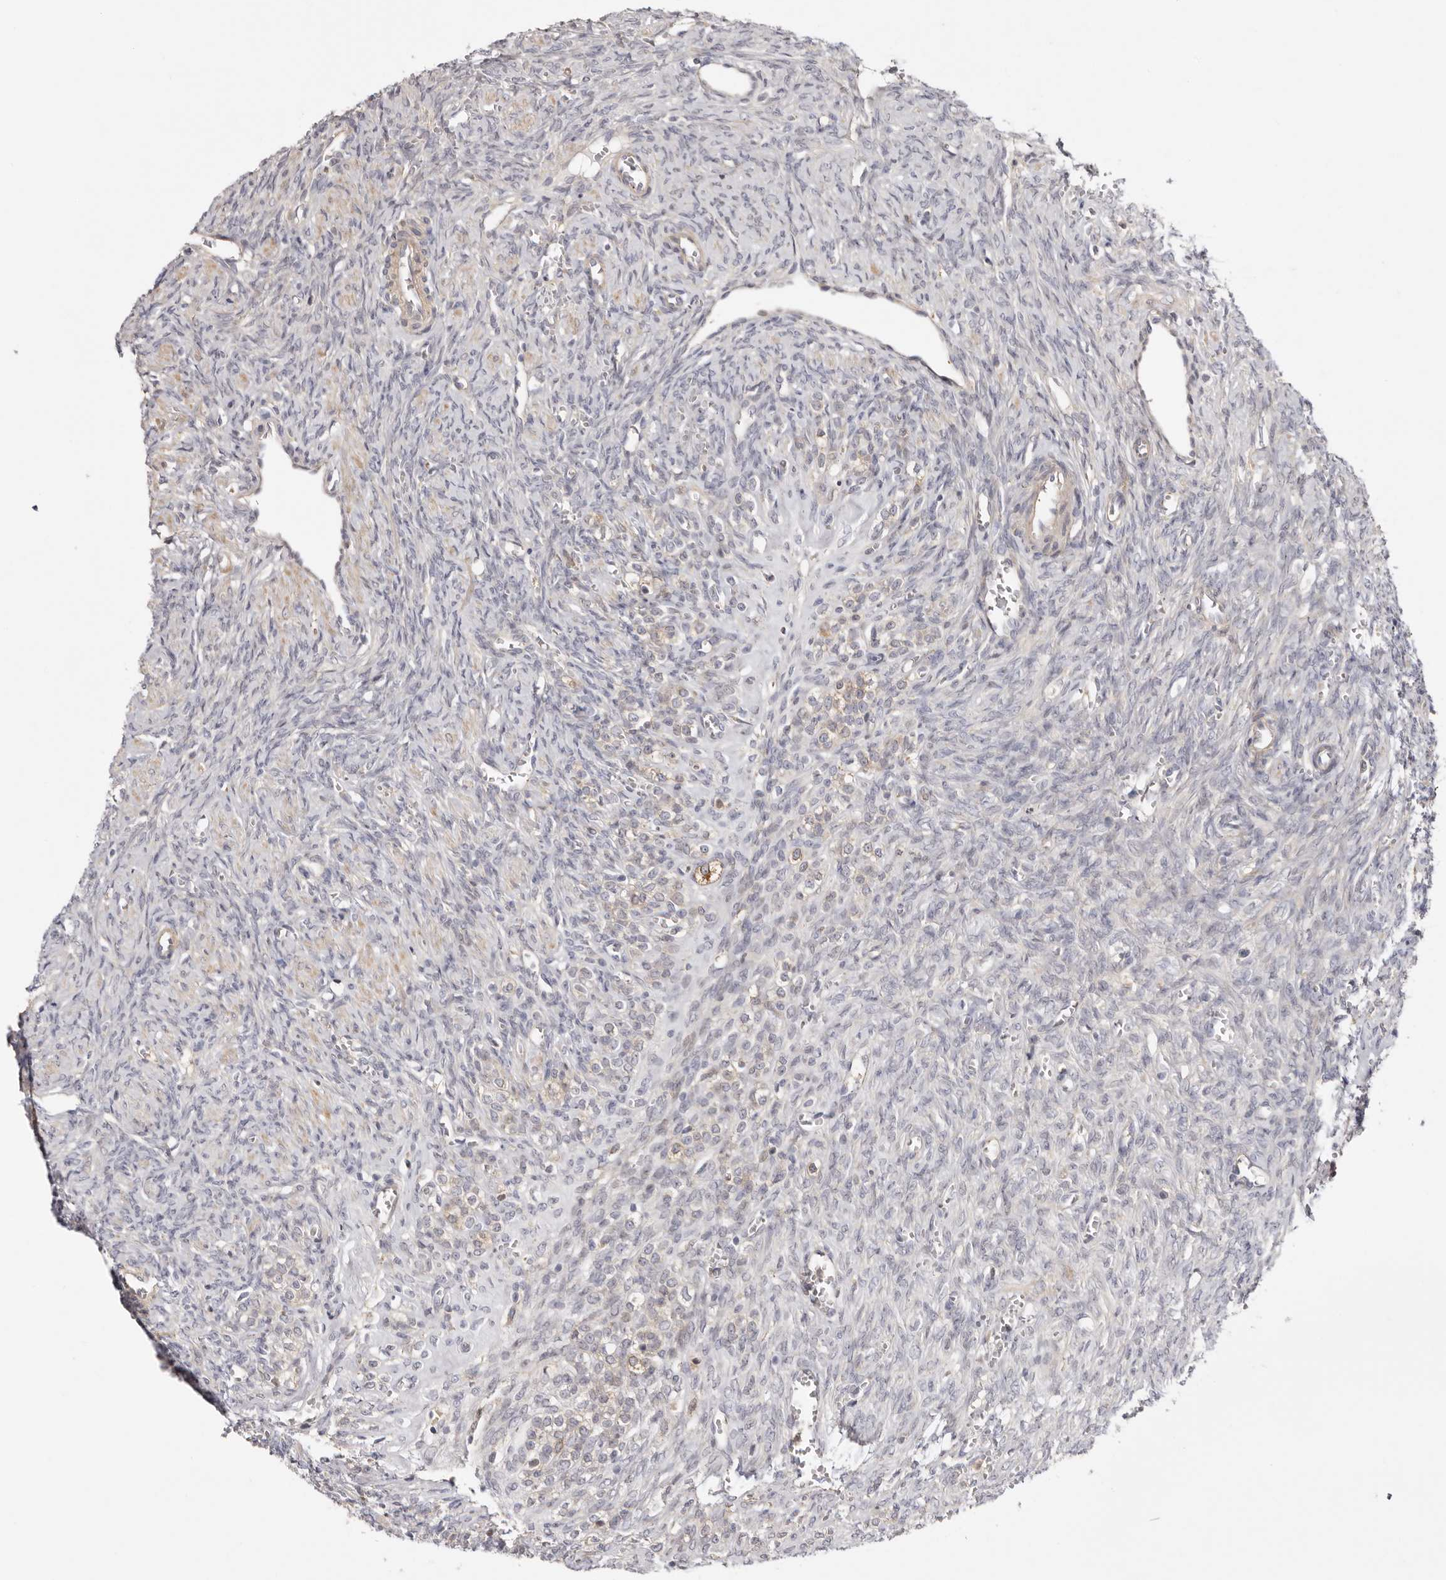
{"staining": {"intensity": "weak", "quantity": "25%-75%", "location": "cytoplasmic/membranous"}, "tissue": "ovary", "cell_type": "Follicle cells", "image_type": "normal", "snomed": [{"axis": "morphology", "description": "Normal tissue, NOS"}, {"axis": "topography", "description": "Ovary"}], "caption": "Brown immunohistochemical staining in benign human ovary displays weak cytoplasmic/membranous positivity in approximately 25%-75% of follicle cells. The staining was performed using DAB, with brown indicating positive protein expression. Nuclei are stained blue with hematoxylin.", "gene": "MSRB2", "patient": {"sex": "female", "age": 41}}